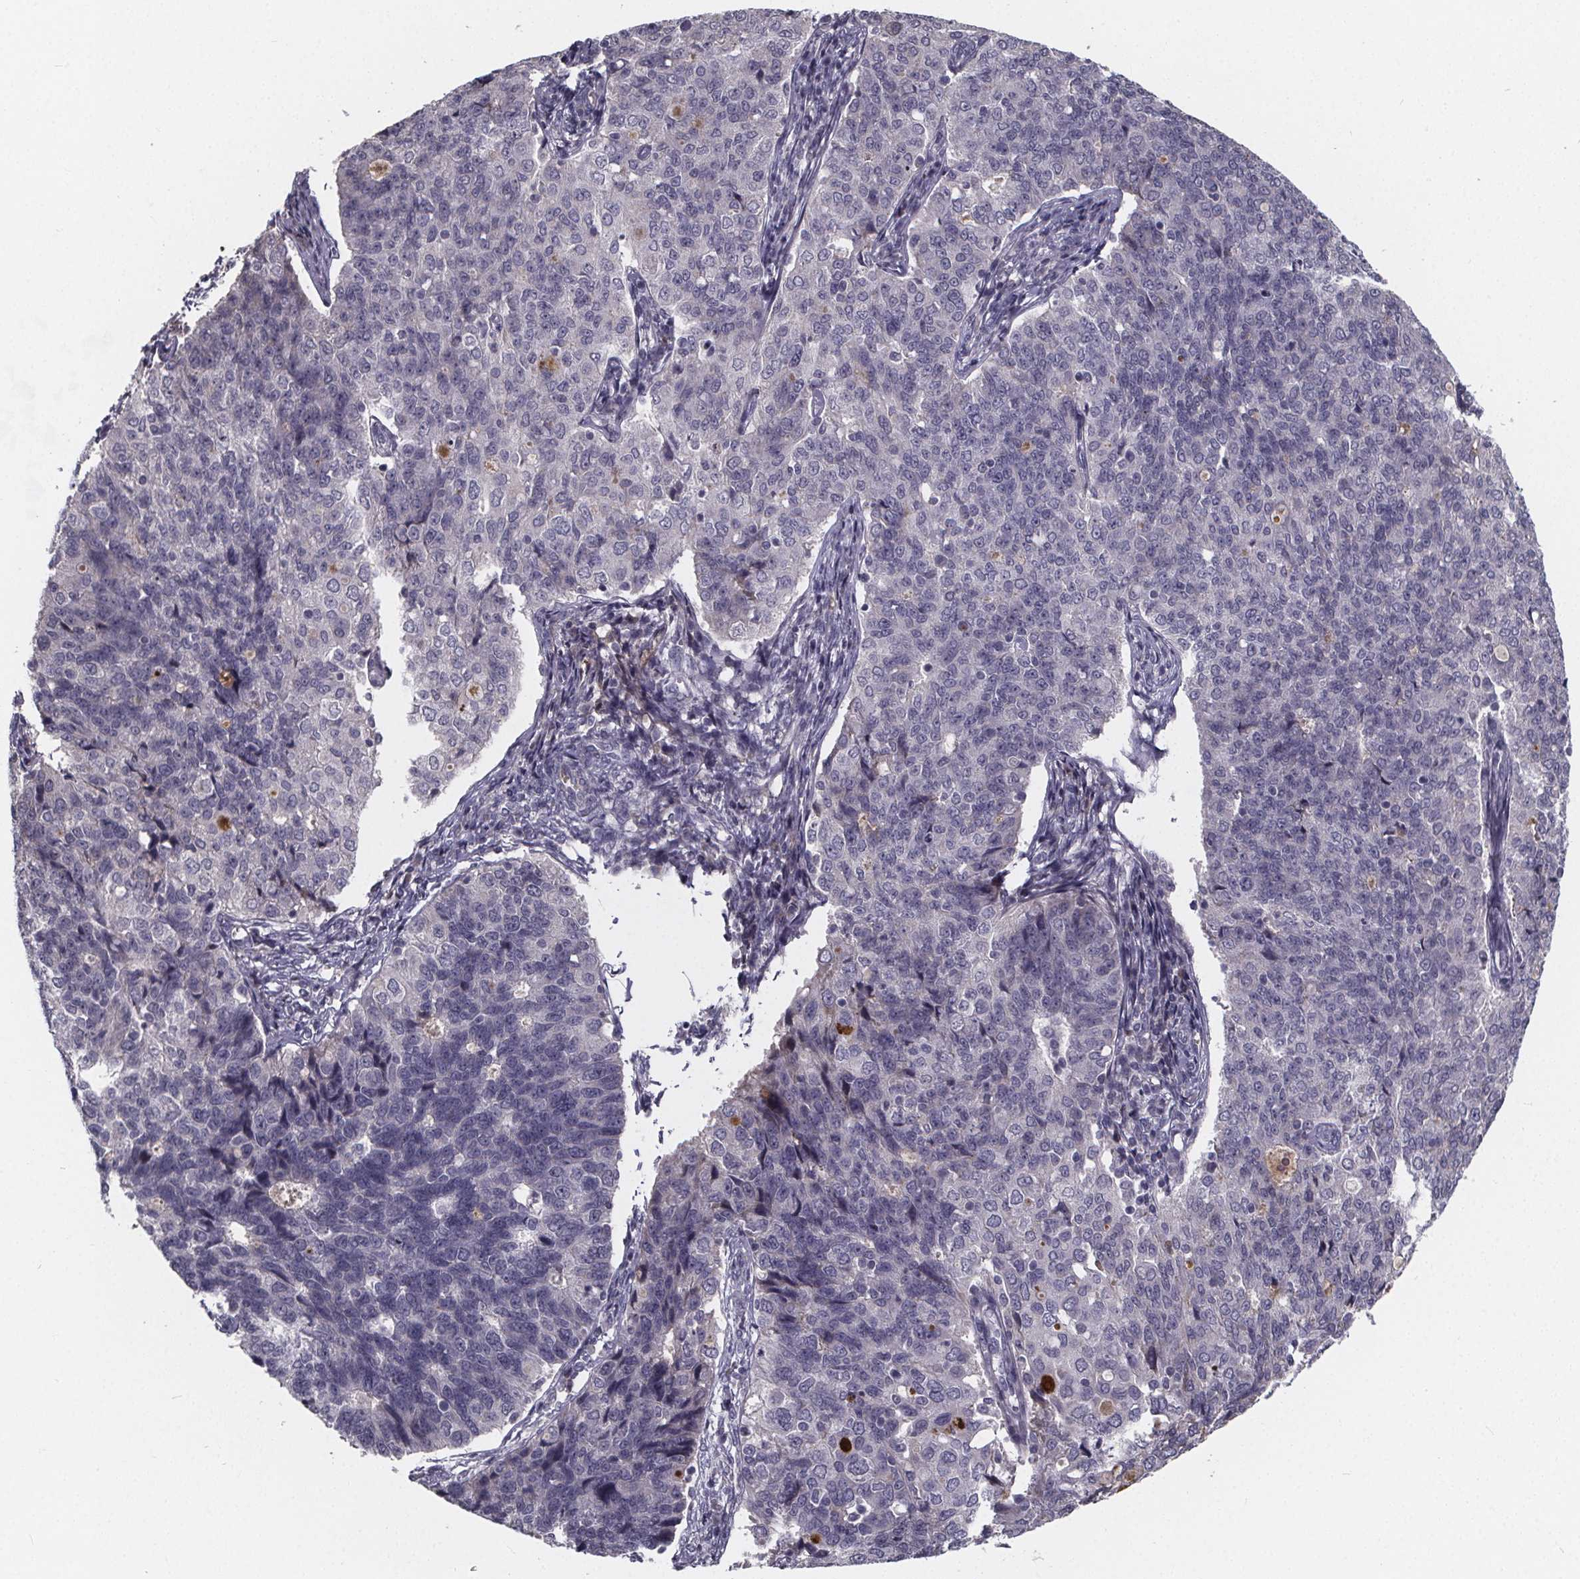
{"staining": {"intensity": "negative", "quantity": "none", "location": "none"}, "tissue": "endometrial cancer", "cell_type": "Tumor cells", "image_type": "cancer", "snomed": [{"axis": "morphology", "description": "Adenocarcinoma, NOS"}, {"axis": "topography", "description": "Endometrium"}], "caption": "This is a image of IHC staining of endometrial cancer, which shows no positivity in tumor cells.", "gene": "AGT", "patient": {"sex": "female", "age": 43}}